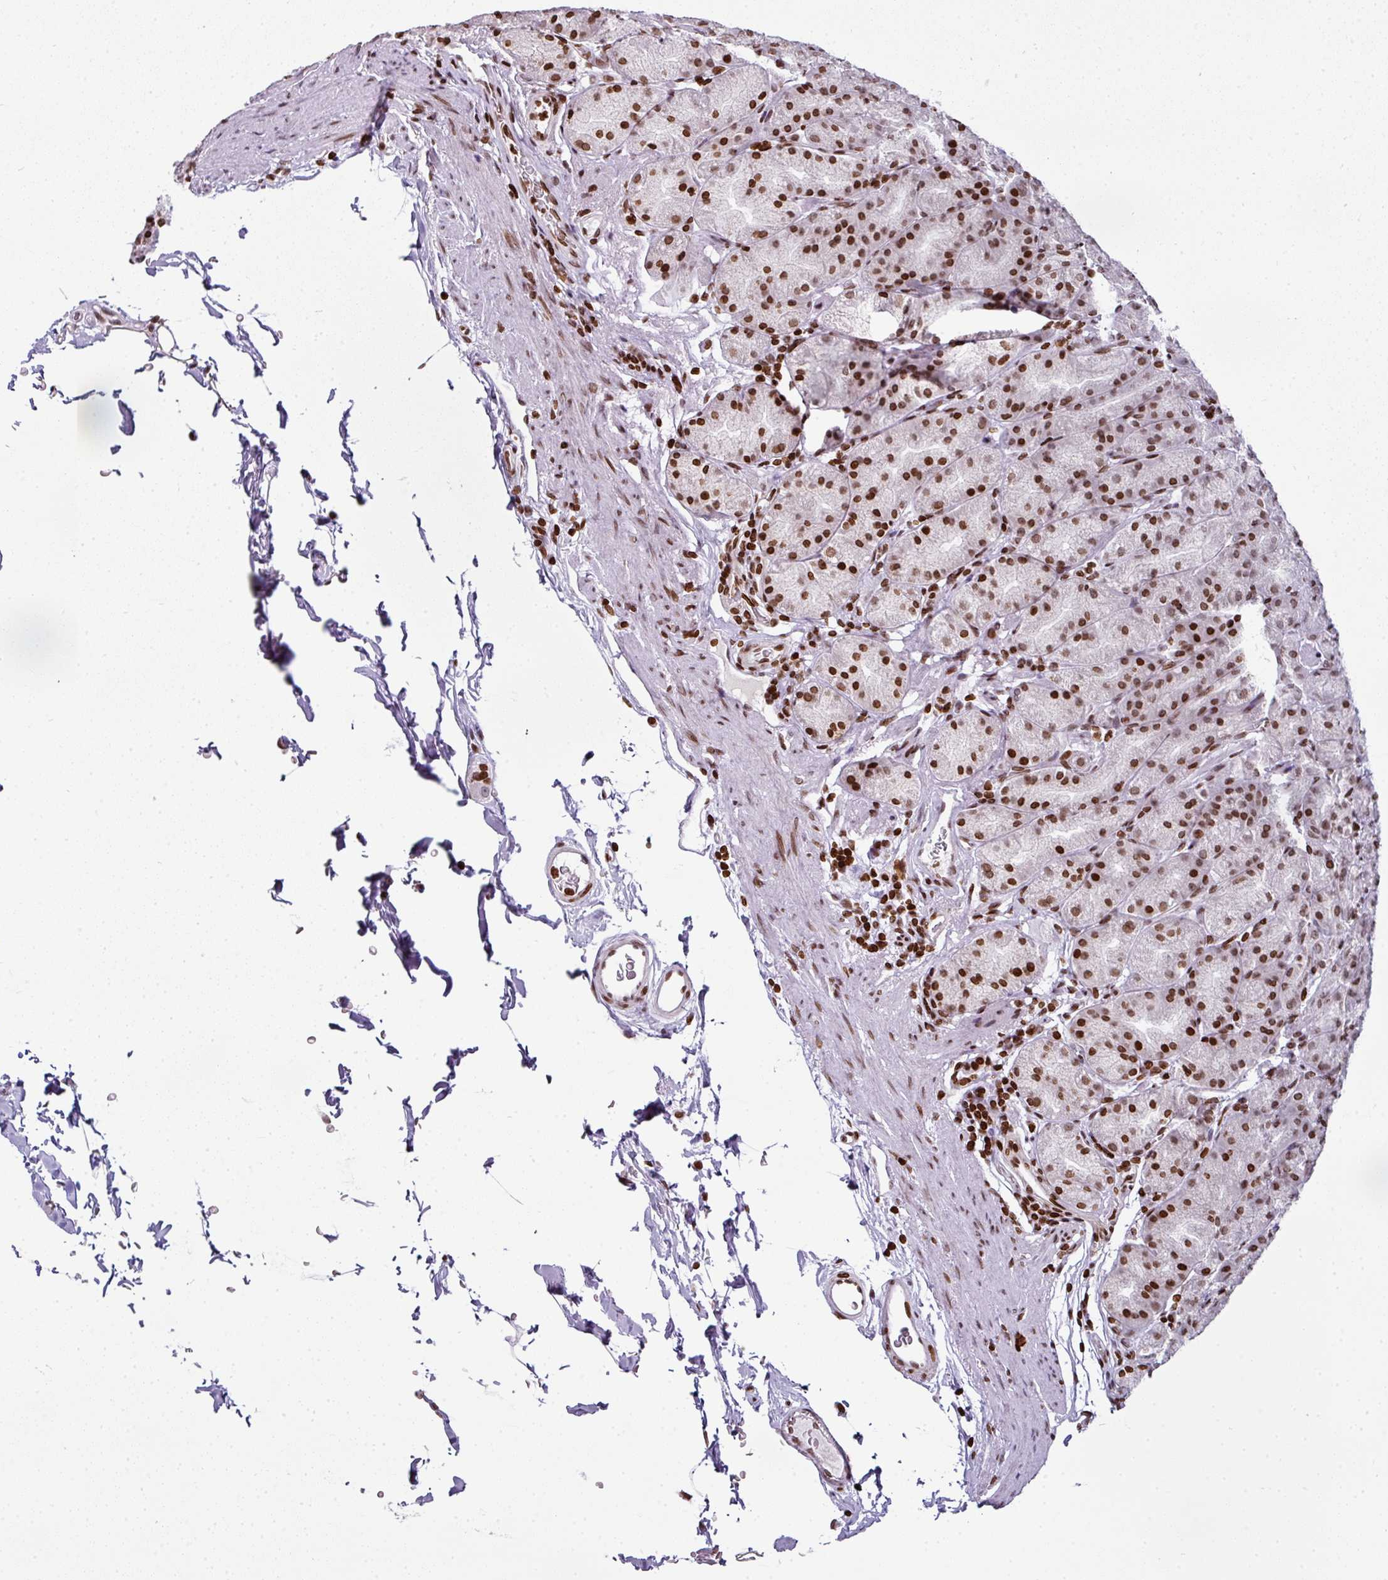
{"staining": {"intensity": "strong", "quantity": "25%-75%", "location": "nuclear"}, "tissue": "stomach", "cell_type": "Glandular cells", "image_type": "normal", "snomed": [{"axis": "morphology", "description": "Normal tissue, NOS"}, {"axis": "topography", "description": "Stomach, upper"}, {"axis": "topography", "description": "Stomach"}], "caption": "Immunohistochemistry histopathology image of benign human stomach stained for a protein (brown), which reveals high levels of strong nuclear expression in about 25%-75% of glandular cells.", "gene": "RASL11A", "patient": {"sex": "male", "age": 68}}